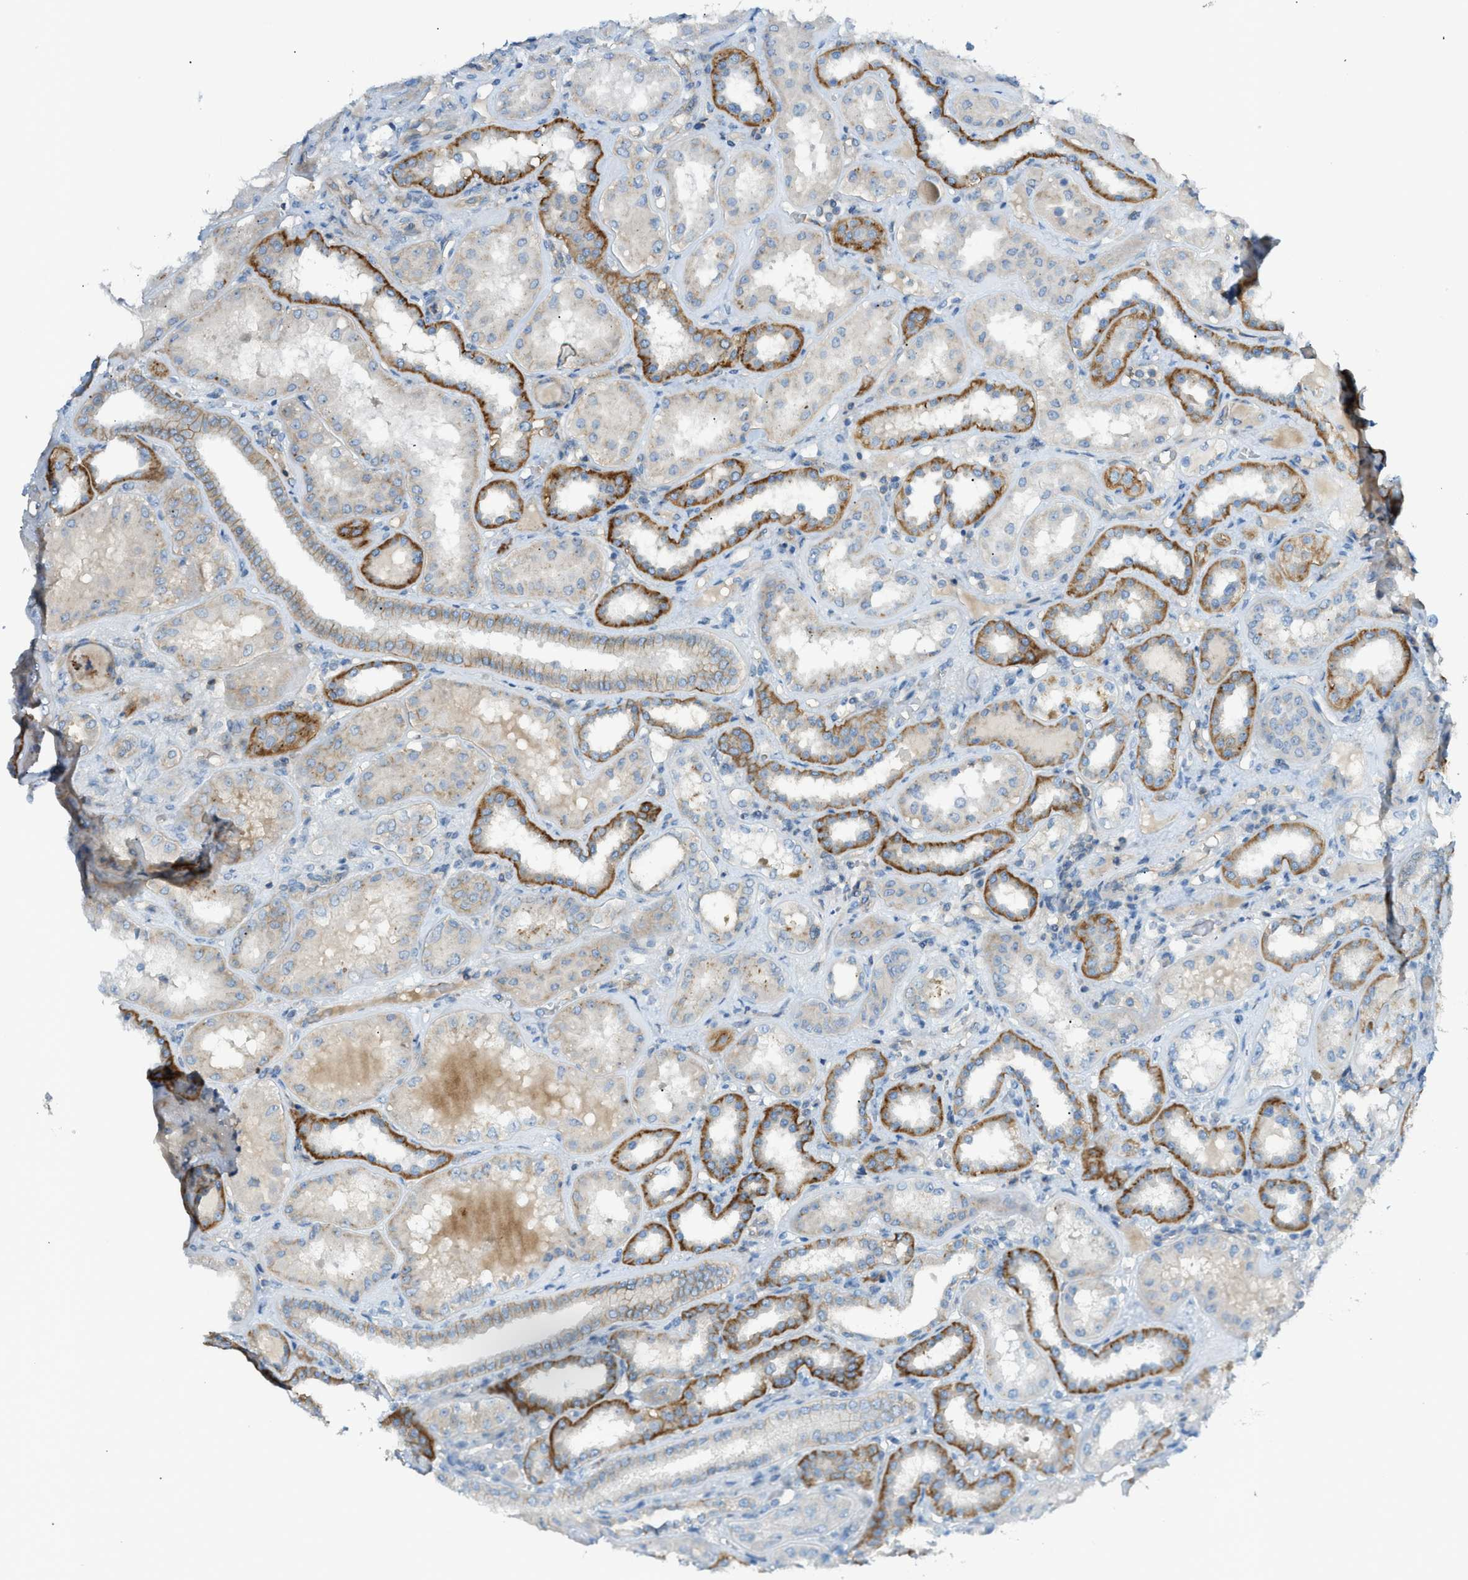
{"staining": {"intensity": "moderate", "quantity": "<25%", "location": "cytoplasmic/membranous"}, "tissue": "kidney", "cell_type": "Cells in glomeruli", "image_type": "normal", "snomed": [{"axis": "morphology", "description": "Normal tissue, NOS"}, {"axis": "topography", "description": "Kidney"}], "caption": "Immunohistochemical staining of unremarkable human kidney displays moderate cytoplasmic/membranous protein expression in about <25% of cells in glomeruli. (brown staining indicates protein expression, while blue staining denotes nuclei).", "gene": "GRK6", "patient": {"sex": "female", "age": 56}}